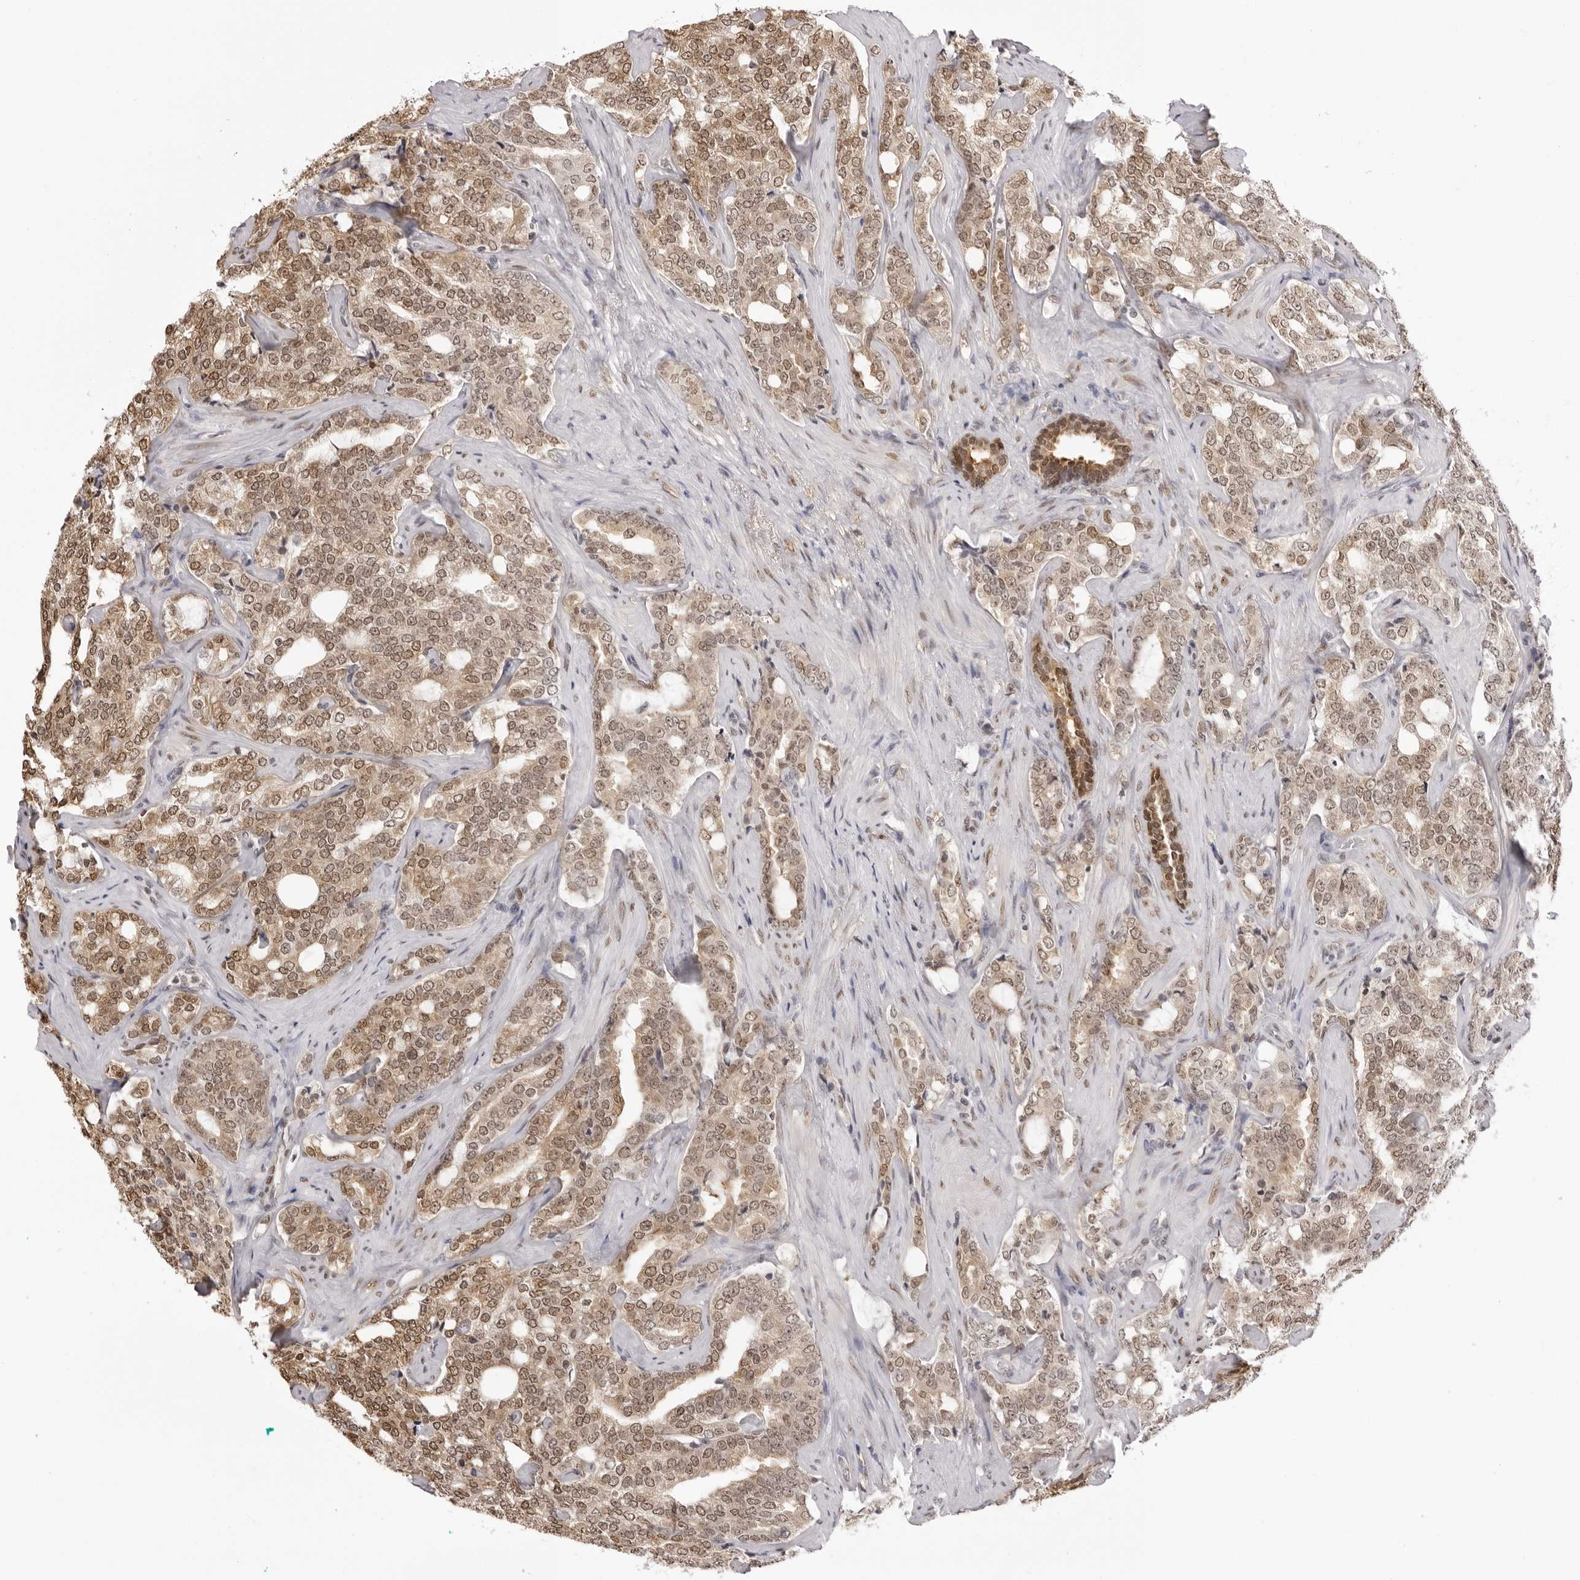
{"staining": {"intensity": "moderate", "quantity": ">75%", "location": "cytoplasmic/membranous,nuclear"}, "tissue": "prostate cancer", "cell_type": "Tumor cells", "image_type": "cancer", "snomed": [{"axis": "morphology", "description": "Adenocarcinoma, High grade"}, {"axis": "topography", "description": "Prostate"}], "caption": "High-magnification brightfield microscopy of prostate cancer stained with DAB (3,3'-diaminobenzidine) (brown) and counterstained with hematoxylin (blue). tumor cells exhibit moderate cytoplasmic/membranous and nuclear positivity is identified in about>75% of cells. The staining was performed using DAB (3,3'-diaminobenzidine) to visualize the protein expression in brown, while the nuclei were stained in blue with hematoxylin (Magnification: 20x).", "gene": "HSPA4", "patient": {"sex": "male", "age": 64}}